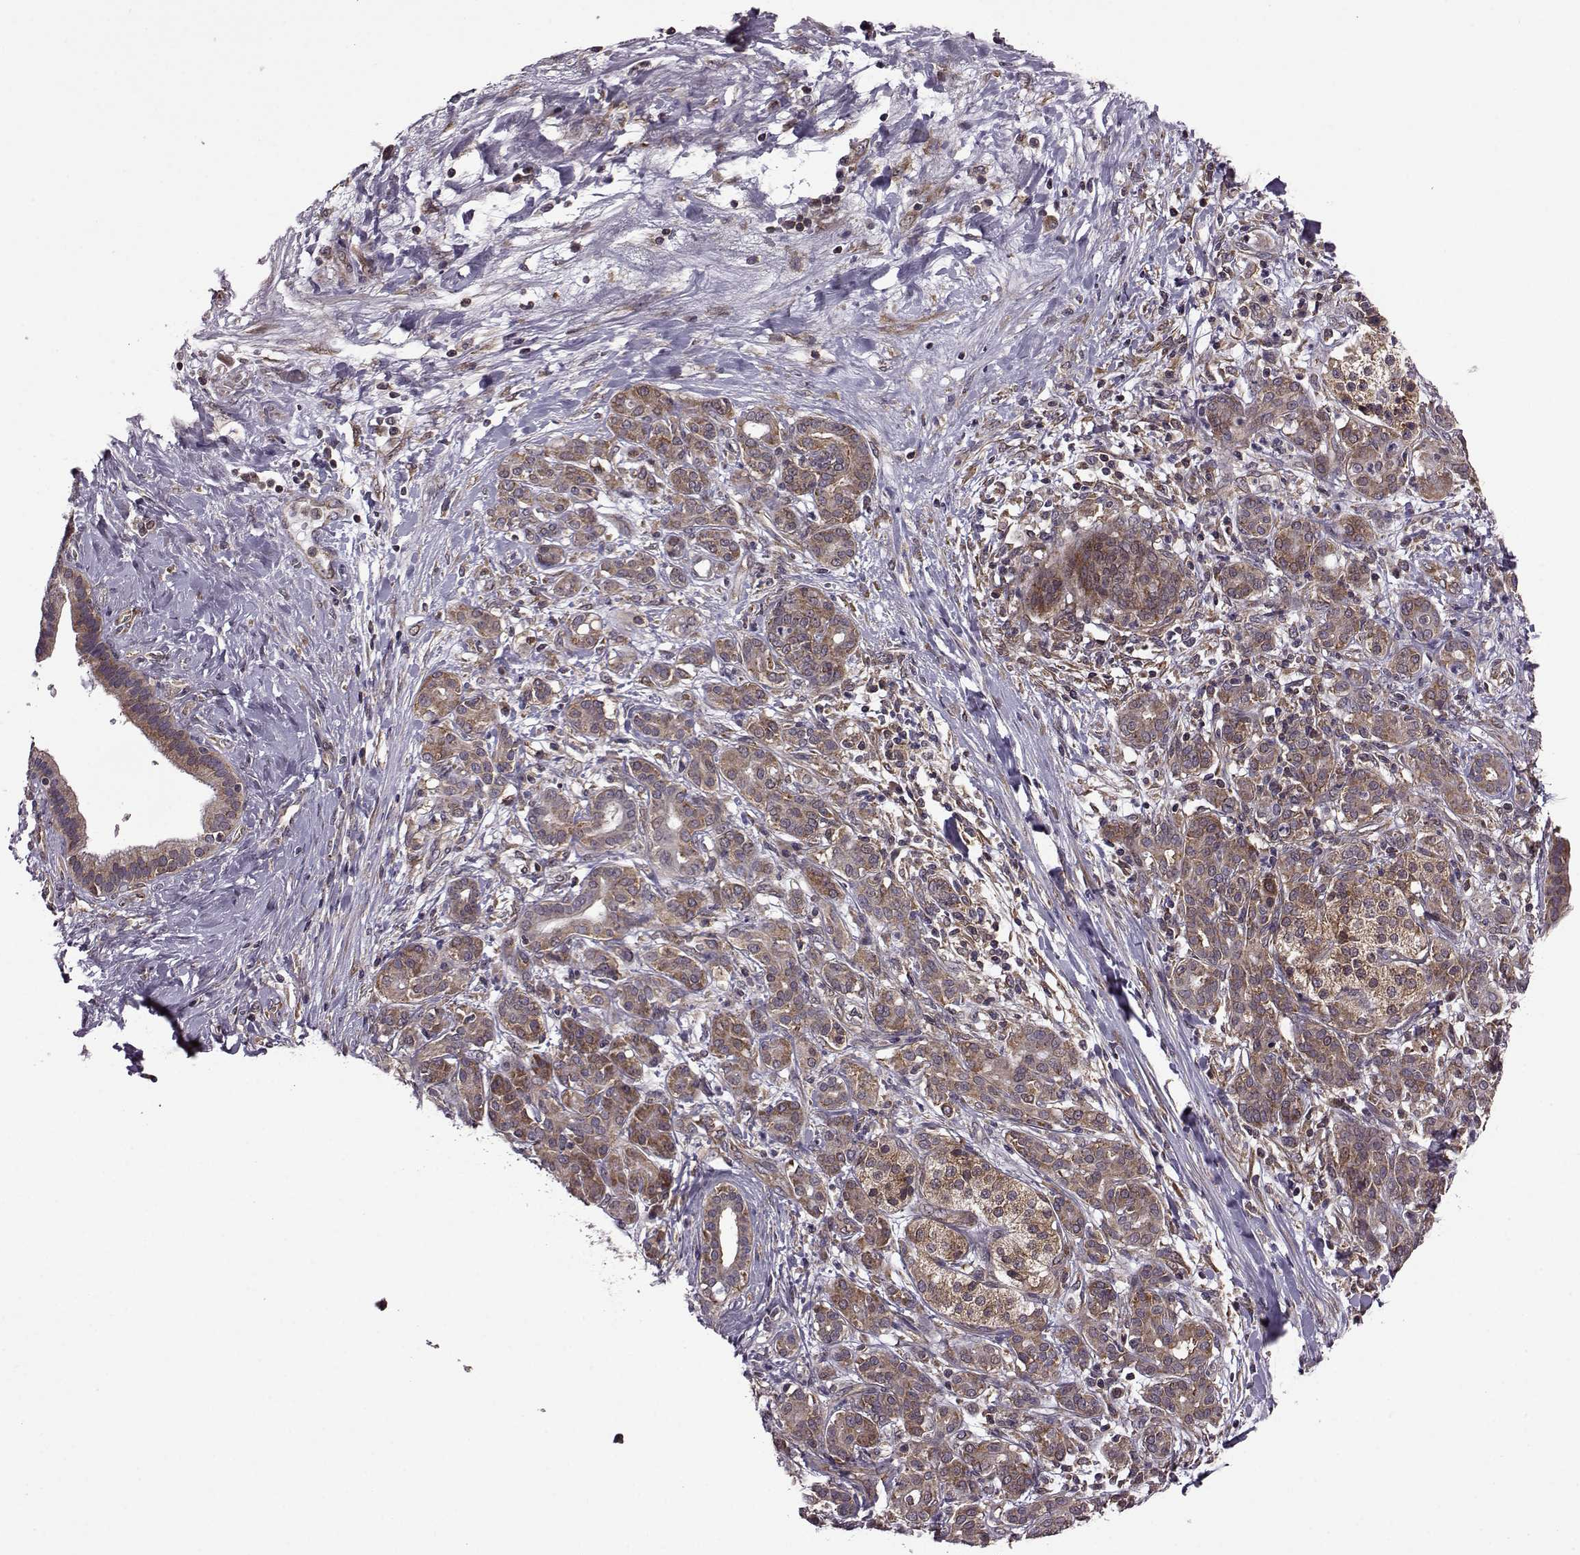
{"staining": {"intensity": "moderate", "quantity": ">75%", "location": "cytoplasmic/membranous"}, "tissue": "pancreatic cancer", "cell_type": "Tumor cells", "image_type": "cancer", "snomed": [{"axis": "morphology", "description": "Adenocarcinoma, NOS"}, {"axis": "topography", "description": "Pancreas"}], "caption": "Immunohistochemistry micrograph of pancreatic cancer stained for a protein (brown), which reveals medium levels of moderate cytoplasmic/membranous staining in approximately >75% of tumor cells.", "gene": "URI1", "patient": {"sex": "male", "age": 44}}